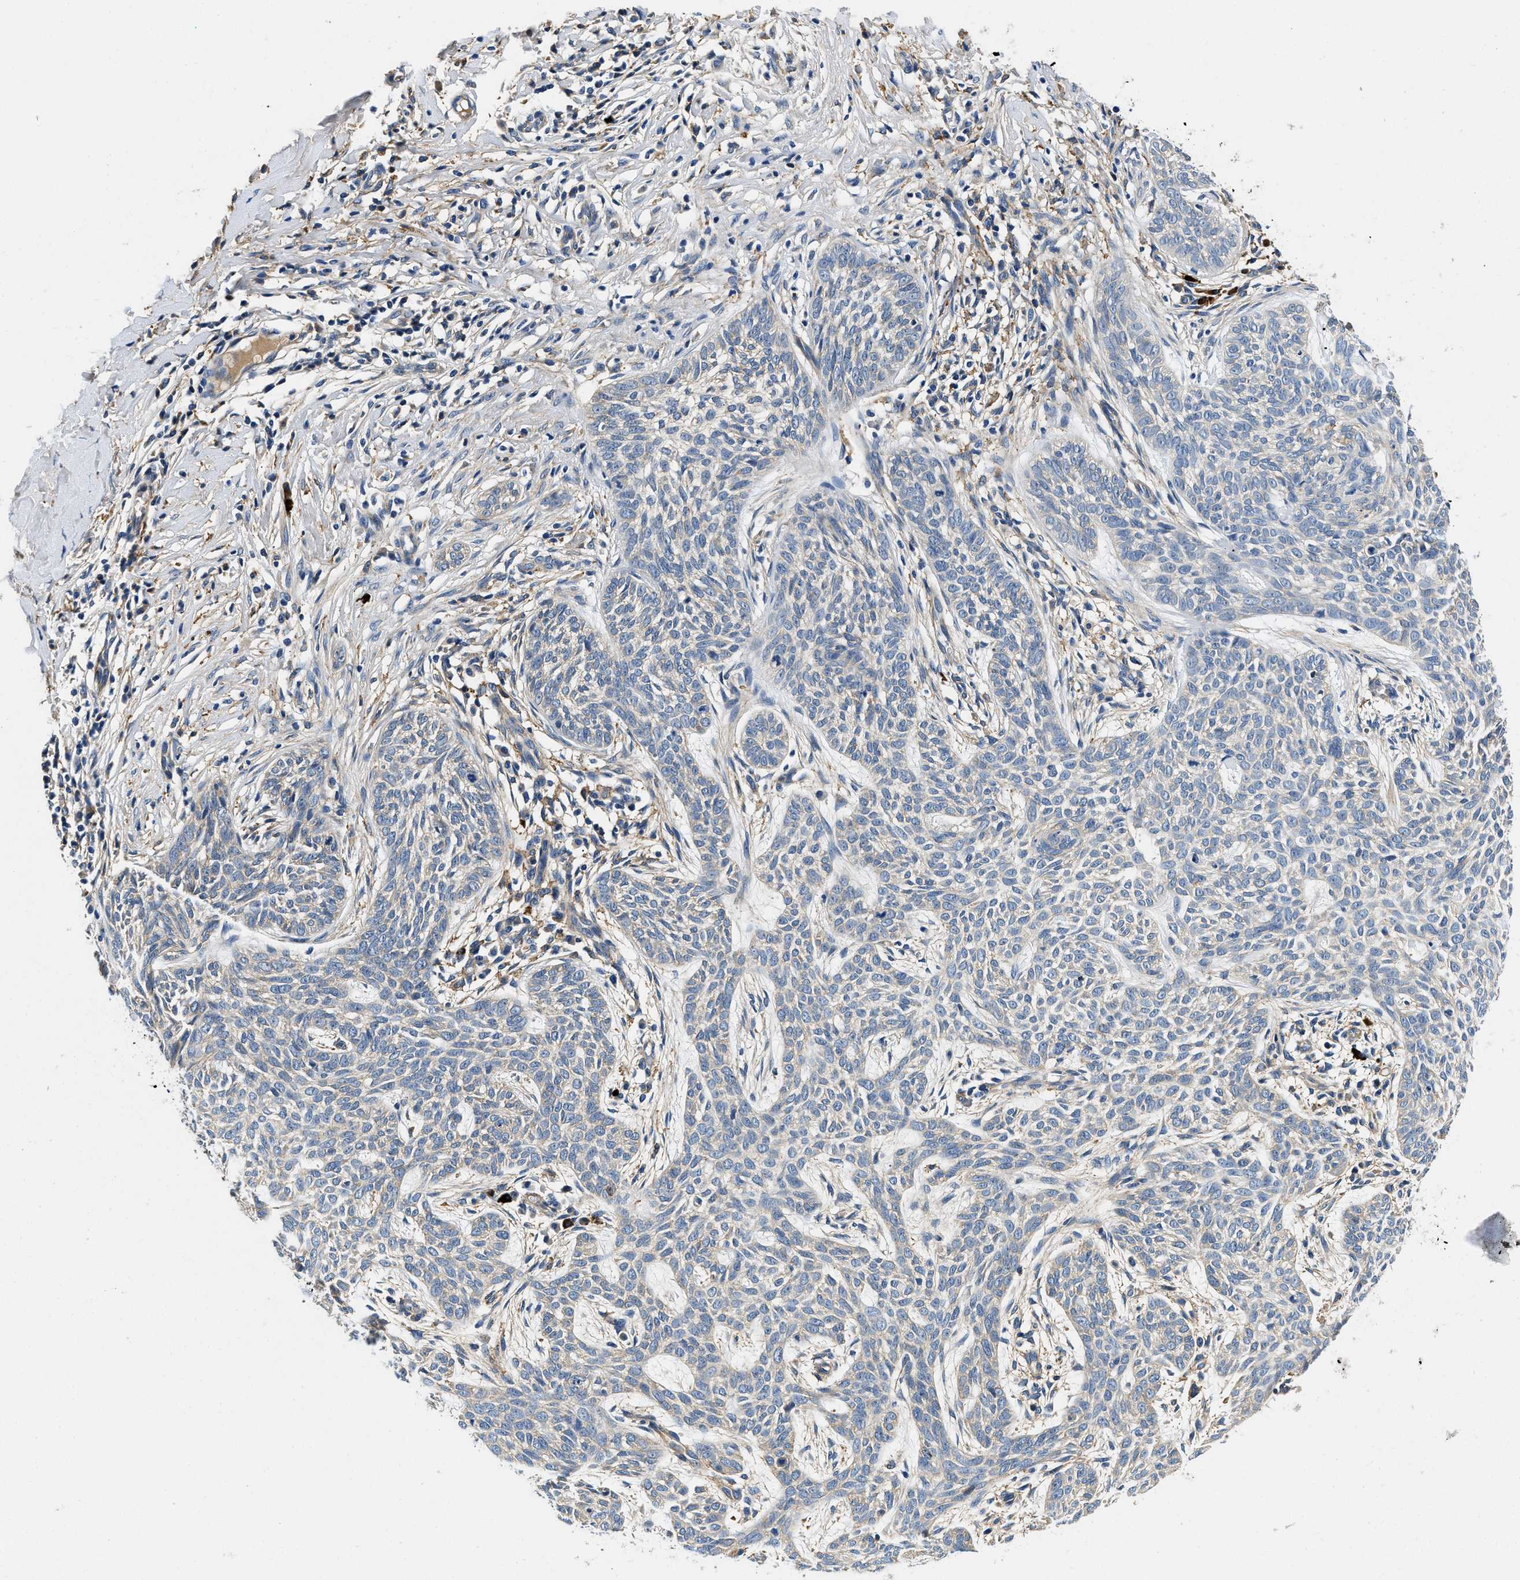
{"staining": {"intensity": "negative", "quantity": "none", "location": "none"}, "tissue": "skin cancer", "cell_type": "Tumor cells", "image_type": "cancer", "snomed": [{"axis": "morphology", "description": "Basal cell carcinoma"}, {"axis": "topography", "description": "Skin"}], "caption": "Protein analysis of skin basal cell carcinoma demonstrates no significant positivity in tumor cells.", "gene": "ZFAND3", "patient": {"sex": "female", "age": 59}}